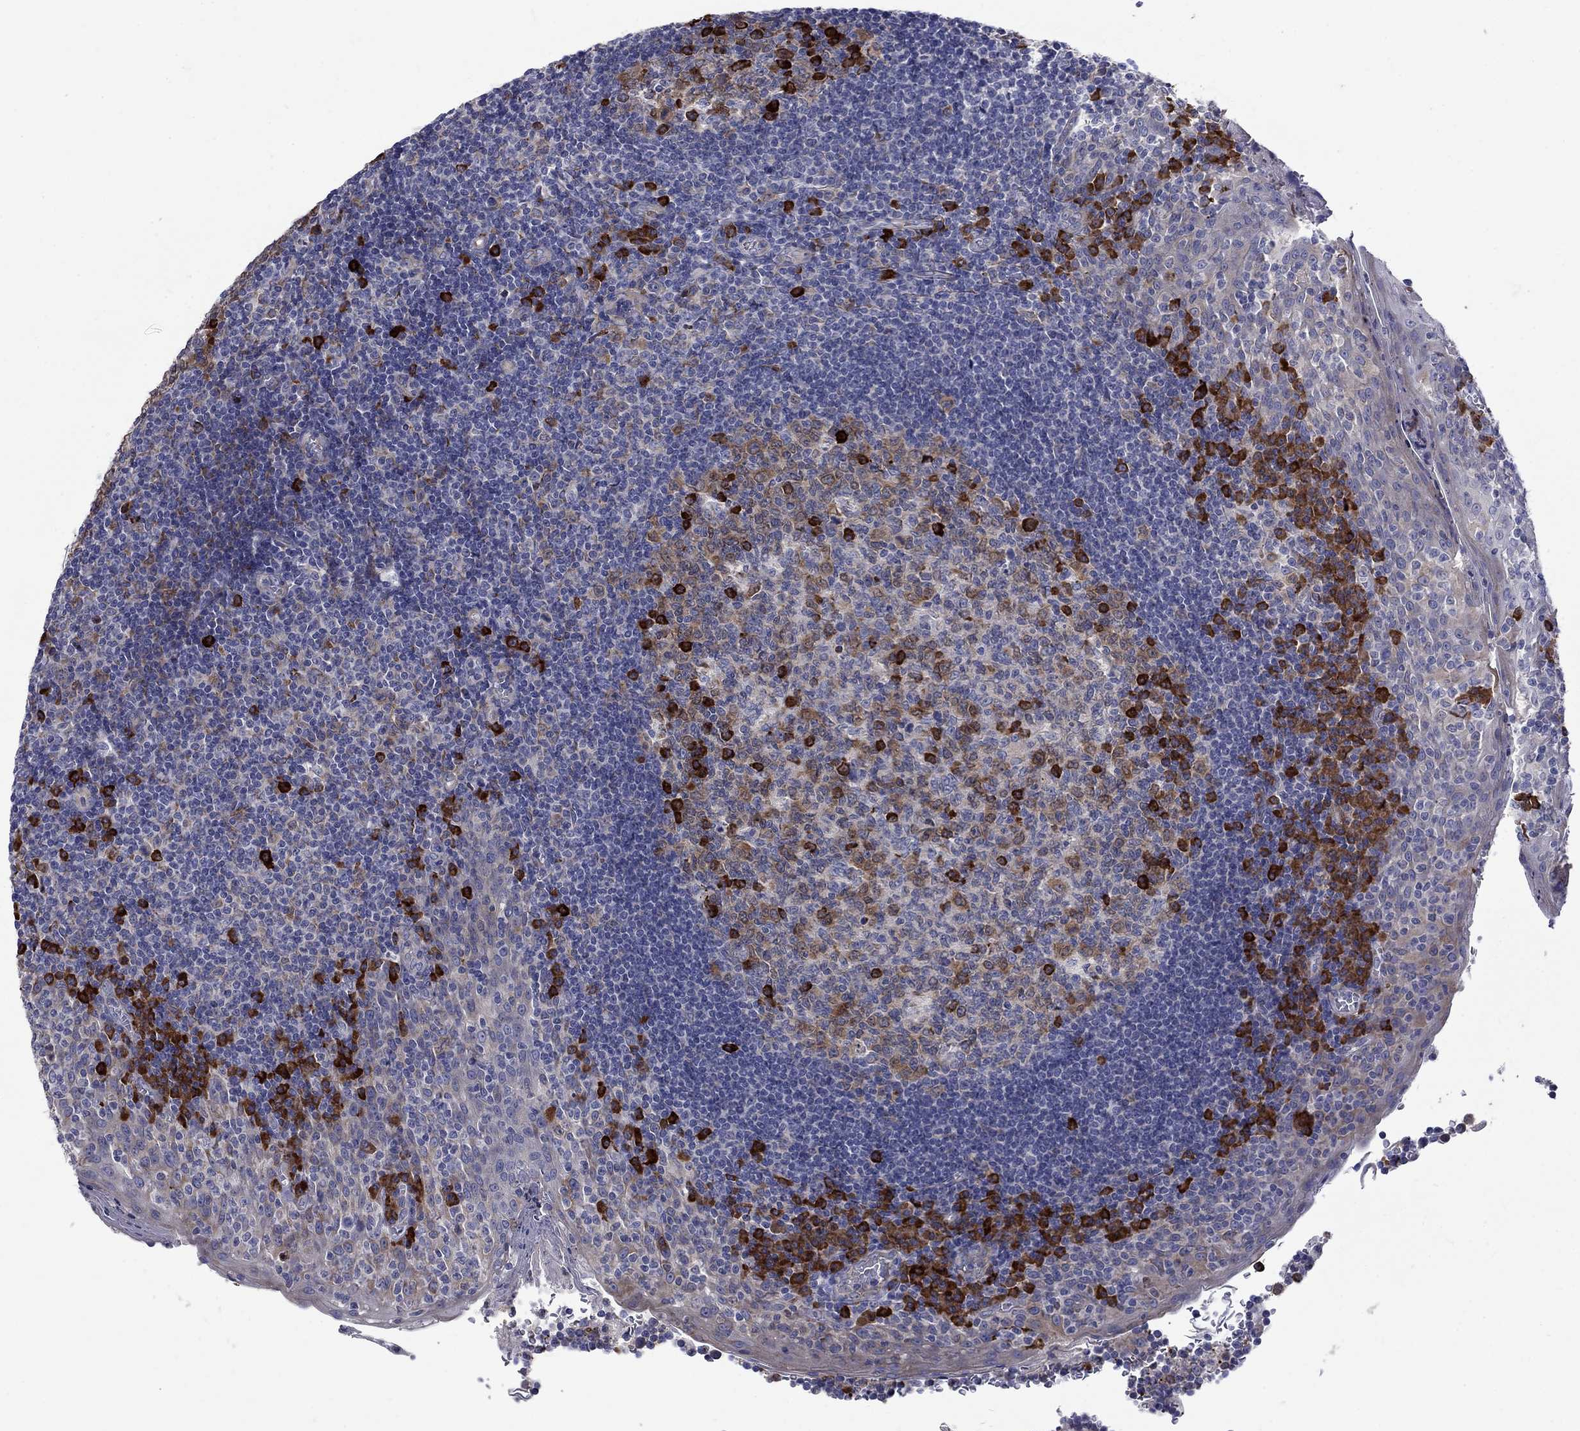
{"staining": {"intensity": "strong", "quantity": "<25%", "location": "cytoplasmic/membranous"}, "tissue": "tonsil", "cell_type": "Germinal center cells", "image_type": "normal", "snomed": [{"axis": "morphology", "description": "Normal tissue, NOS"}, {"axis": "topography", "description": "Tonsil"}], "caption": "The photomicrograph shows immunohistochemical staining of normal tonsil. There is strong cytoplasmic/membranous expression is identified in about <25% of germinal center cells.", "gene": "ASNS", "patient": {"sex": "female", "age": 13}}